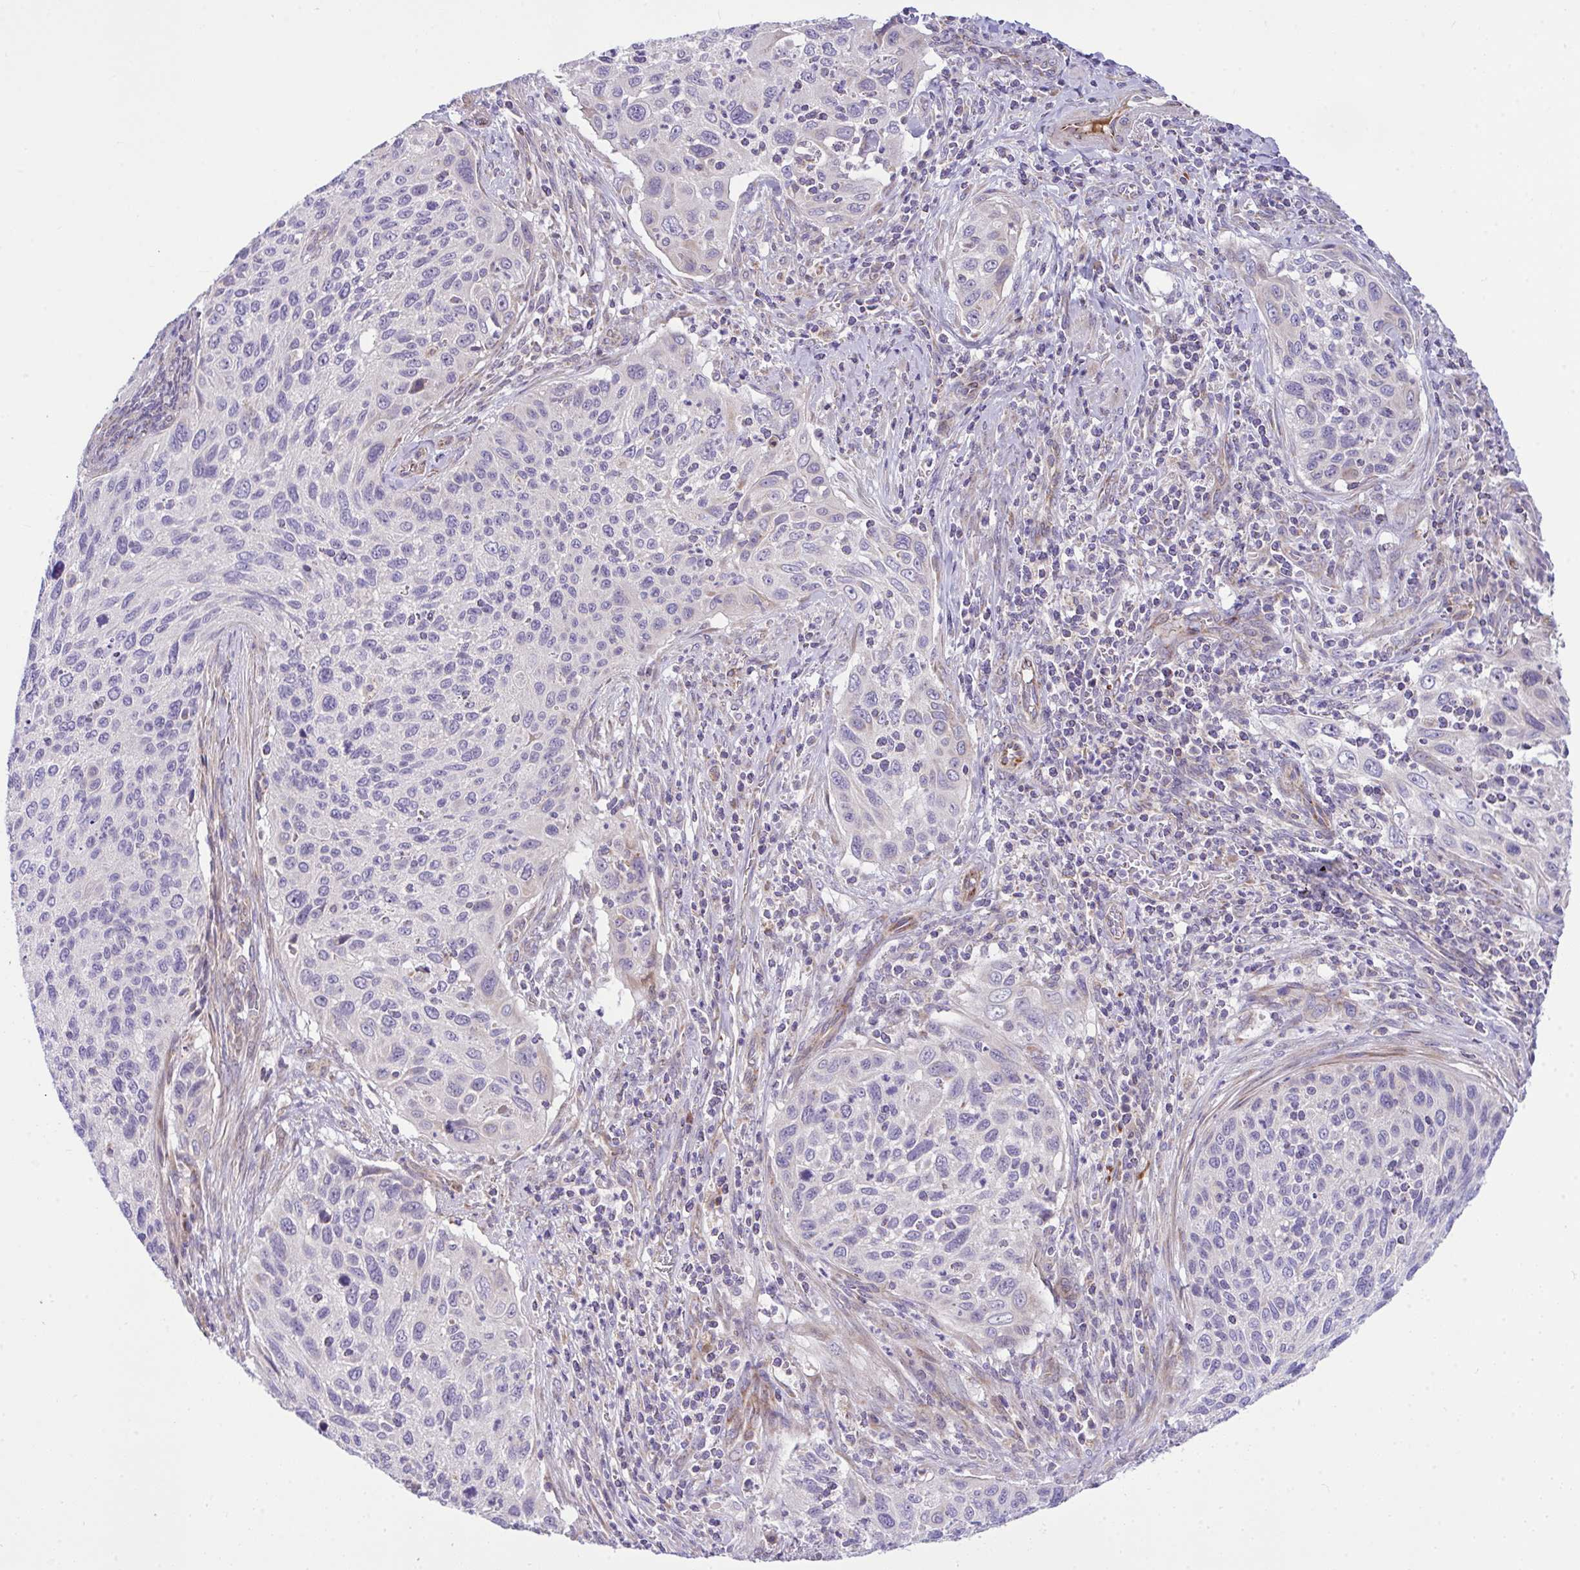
{"staining": {"intensity": "negative", "quantity": "none", "location": "none"}, "tissue": "cervical cancer", "cell_type": "Tumor cells", "image_type": "cancer", "snomed": [{"axis": "morphology", "description": "Squamous cell carcinoma, NOS"}, {"axis": "topography", "description": "Cervix"}], "caption": "Tumor cells are negative for protein expression in human cervical cancer.", "gene": "CEP63", "patient": {"sex": "female", "age": 70}}